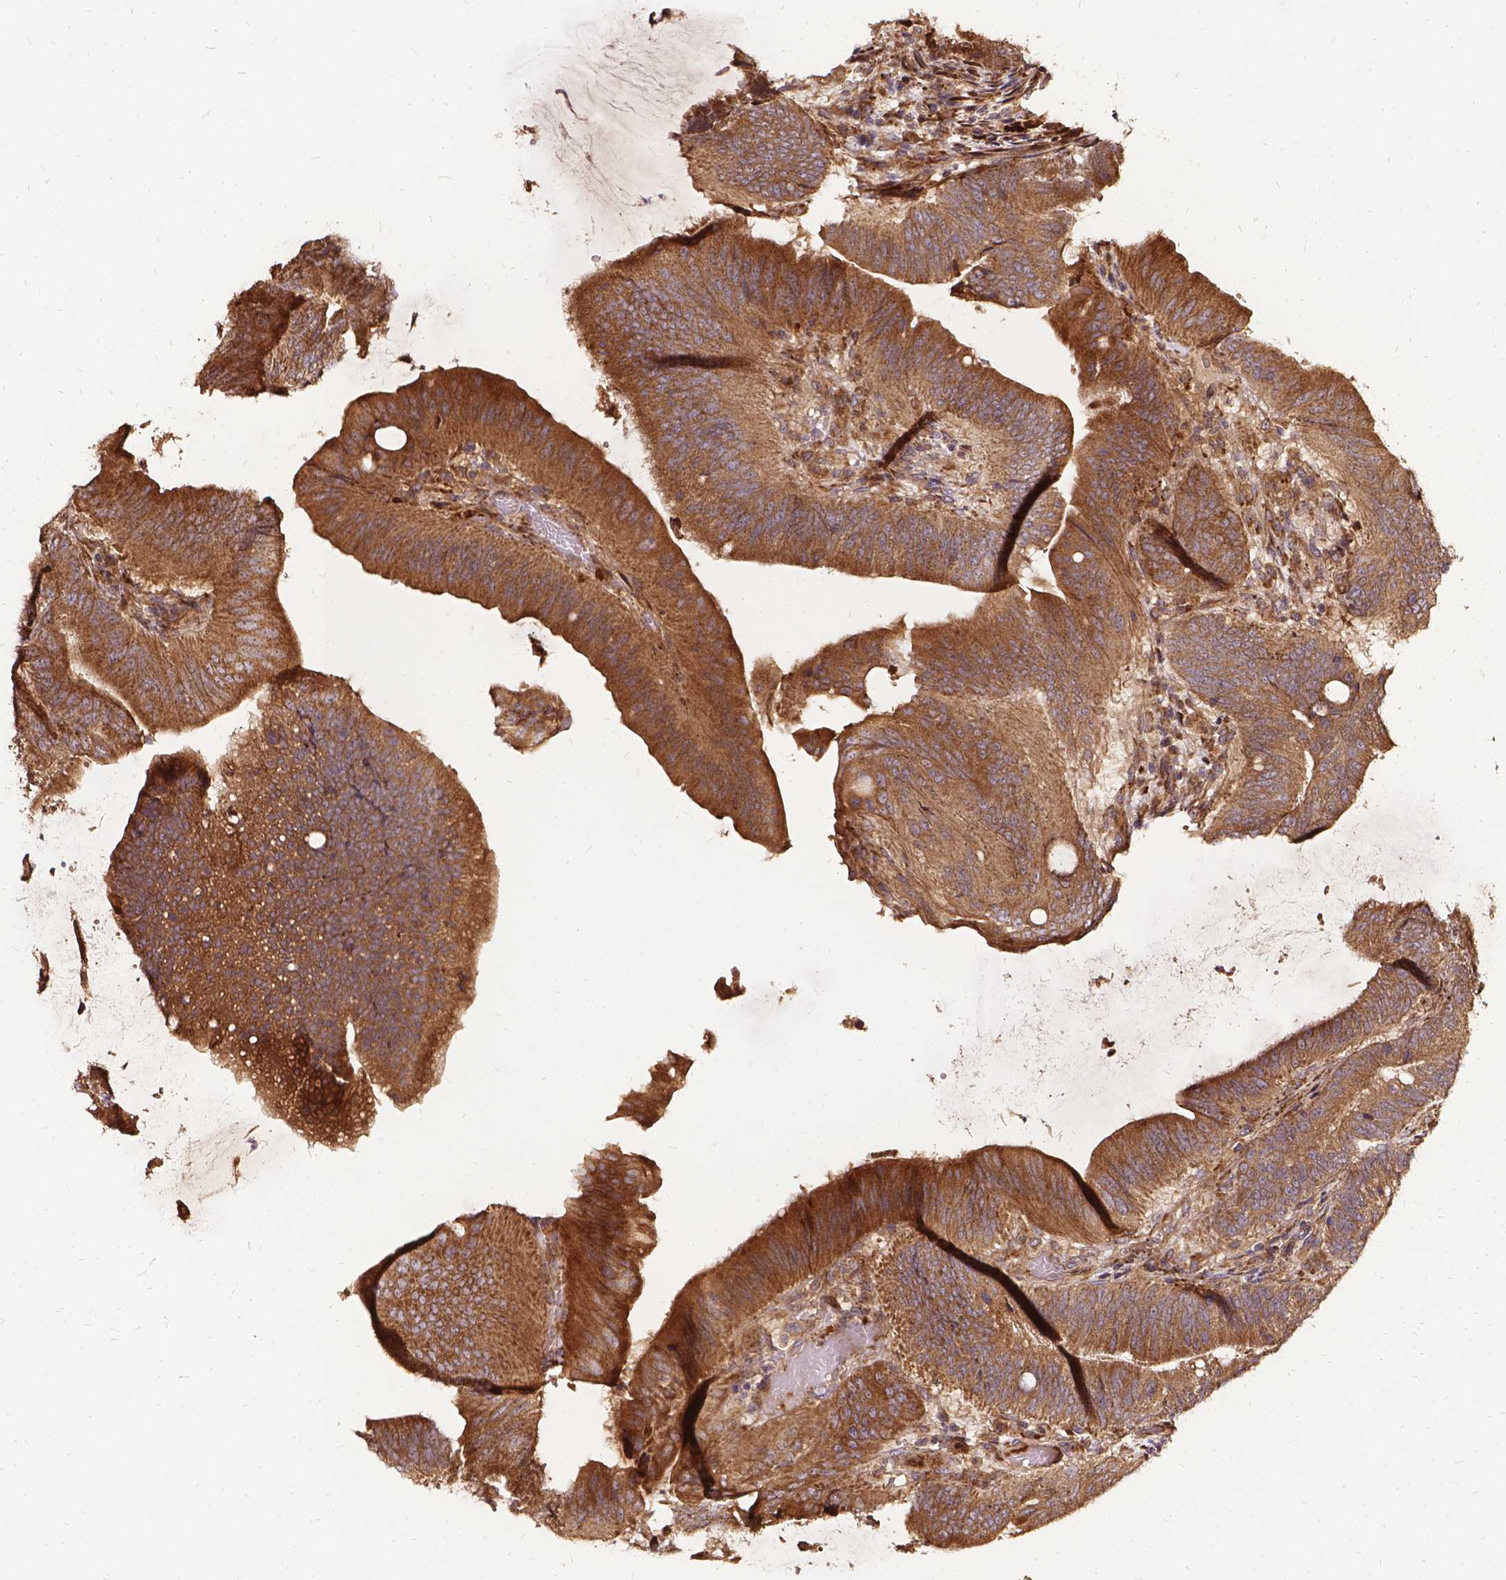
{"staining": {"intensity": "weak", "quantity": ">75%", "location": "cytoplasmic/membranous"}, "tissue": "colorectal cancer", "cell_type": "Tumor cells", "image_type": "cancer", "snomed": [{"axis": "morphology", "description": "Adenocarcinoma, NOS"}, {"axis": "topography", "description": "Colon"}], "caption": "The immunohistochemical stain shows weak cytoplasmic/membranous positivity in tumor cells of colorectal cancer (adenocarcinoma) tissue.", "gene": "DENND6A", "patient": {"sex": "female", "age": 43}}